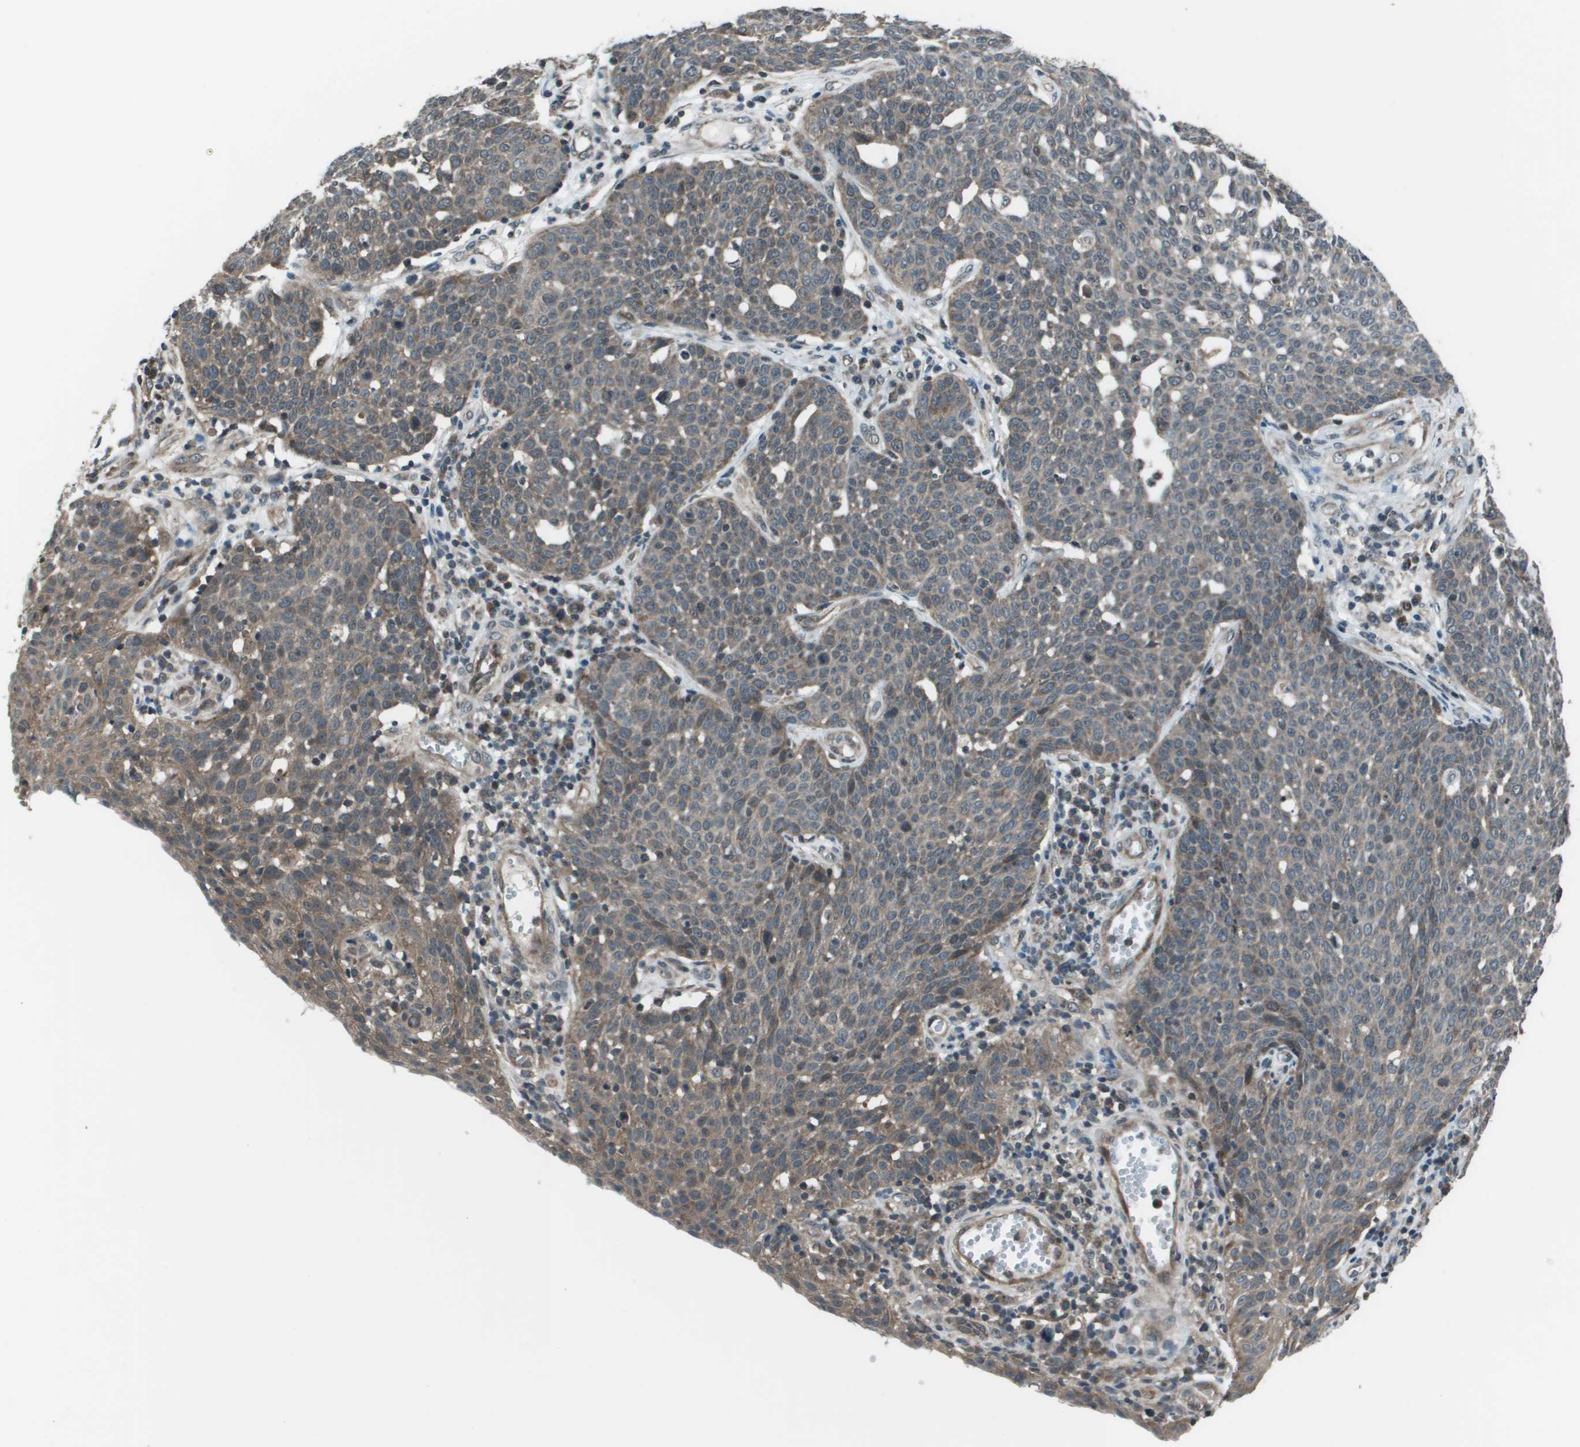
{"staining": {"intensity": "moderate", "quantity": ">75%", "location": "cytoplasmic/membranous"}, "tissue": "cervical cancer", "cell_type": "Tumor cells", "image_type": "cancer", "snomed": [{"axis": "morphology", "description": "Squamous cell carcinoma, NOS"}, {"axis": "topography", "description": "Cervix"}], "caption": "A high-resolution photomicrograph shows immunohistochemistry staining of squamous cell carcinoma (cervical), which displays moderate cytoplasmic/membranous expression in approximately >75% of tumor cells. (Brightfield microscopy of DAB IHC at high magnification).", "gene": "PPFIA1", "patient": {"sex": "female", "age": 34}}